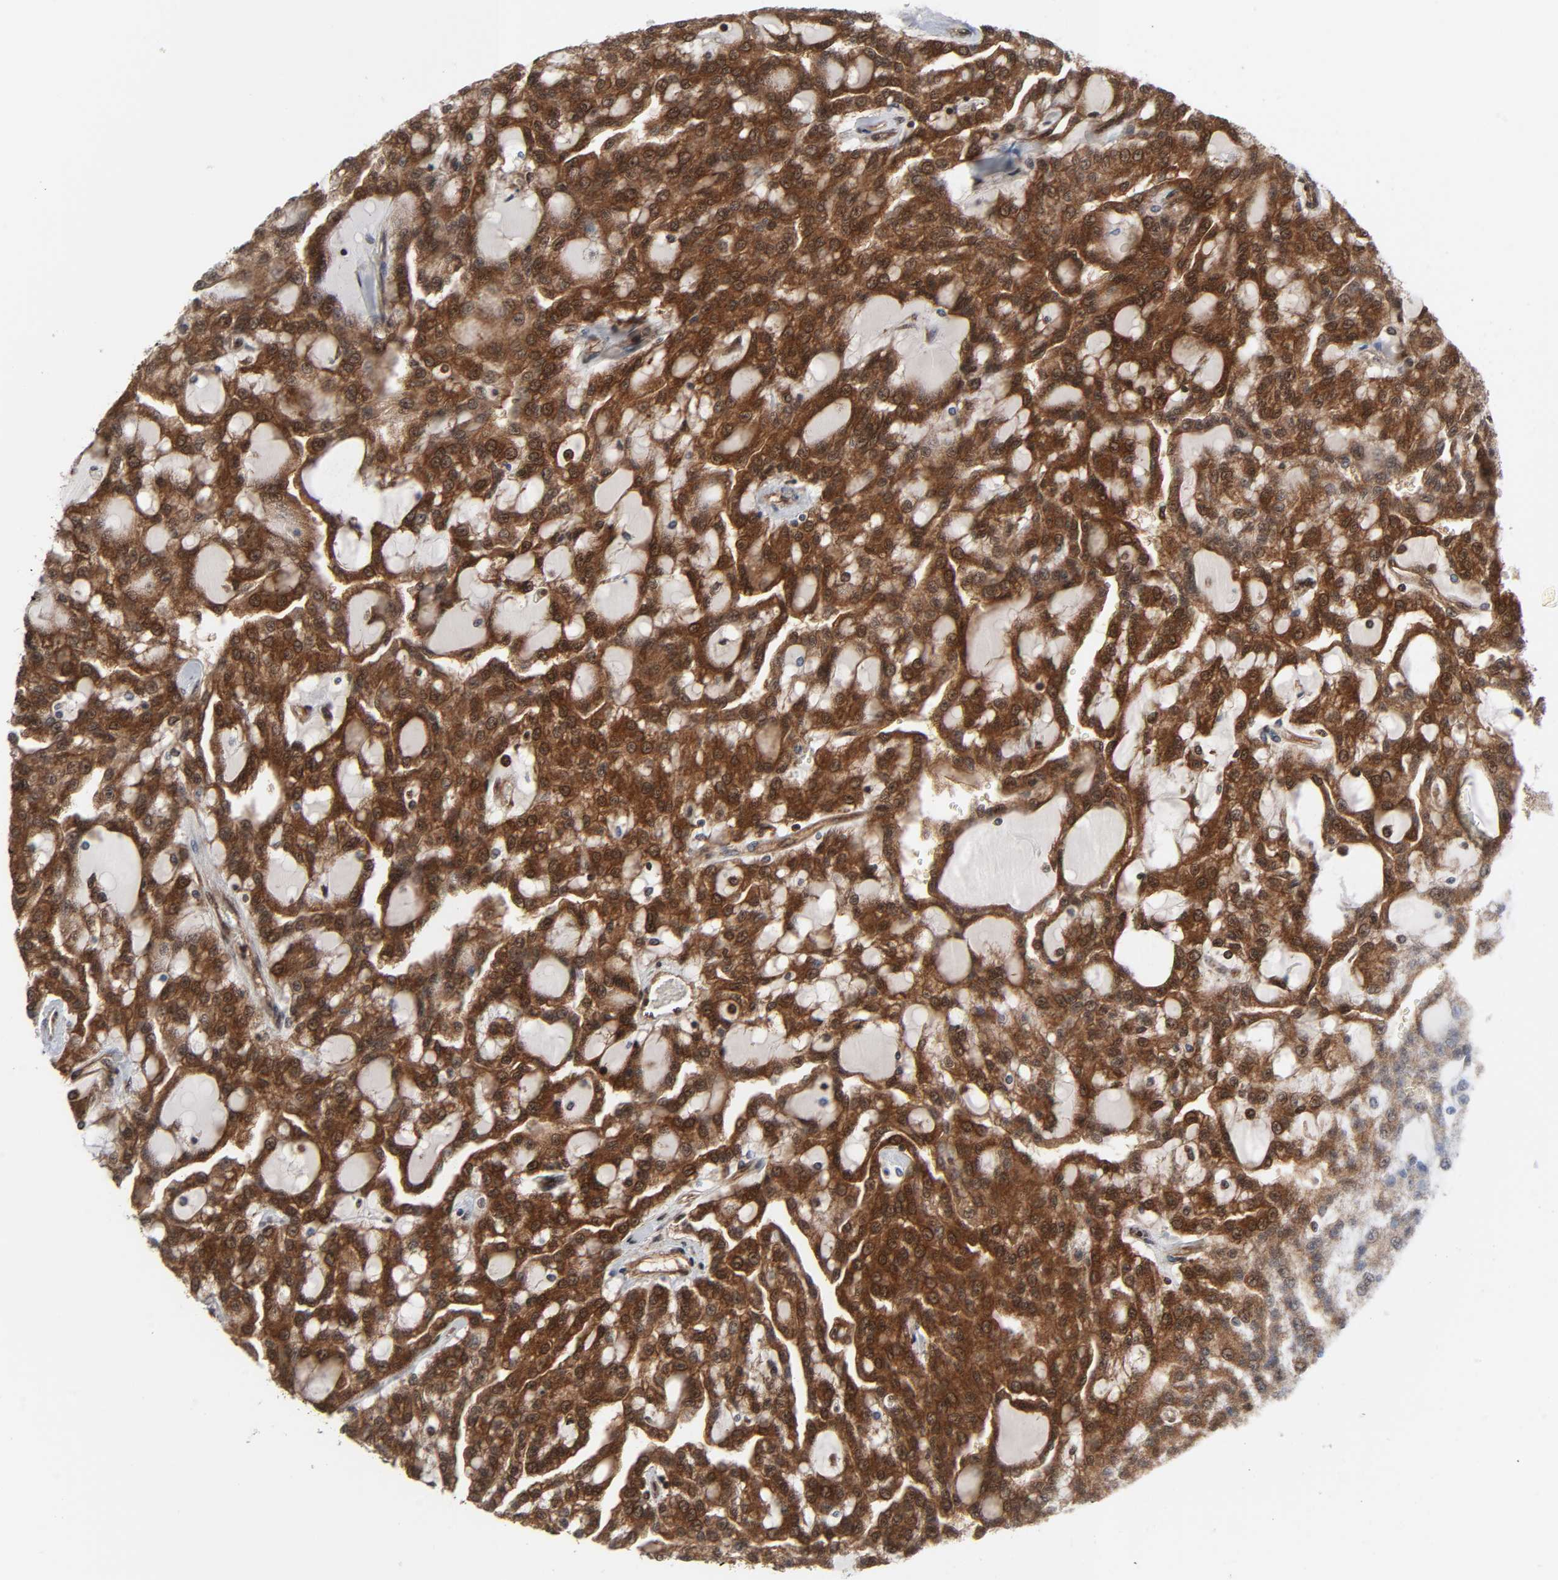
{"staining": {"intensity": "strong", "quantity": ">75%", "location": "cytoplasmic/membranous,nuclear"}, "tissue": "renal cancer", "cell_type": "Tumor cells", "image_type": "cancer", "snomed": [{"axis": "morphology", "description": "Adenocarcinoma, NOS"}, {"axis": "topography", "description": "Kidney"}], "caption": "This is a histology image of IHC staining of renal cancer, which shows strong expression in the cytoplasmic/membranous and nuclear of tumor cells.", "gene": "GSK3A", "patient": {"sex": "male", "age": 63}}